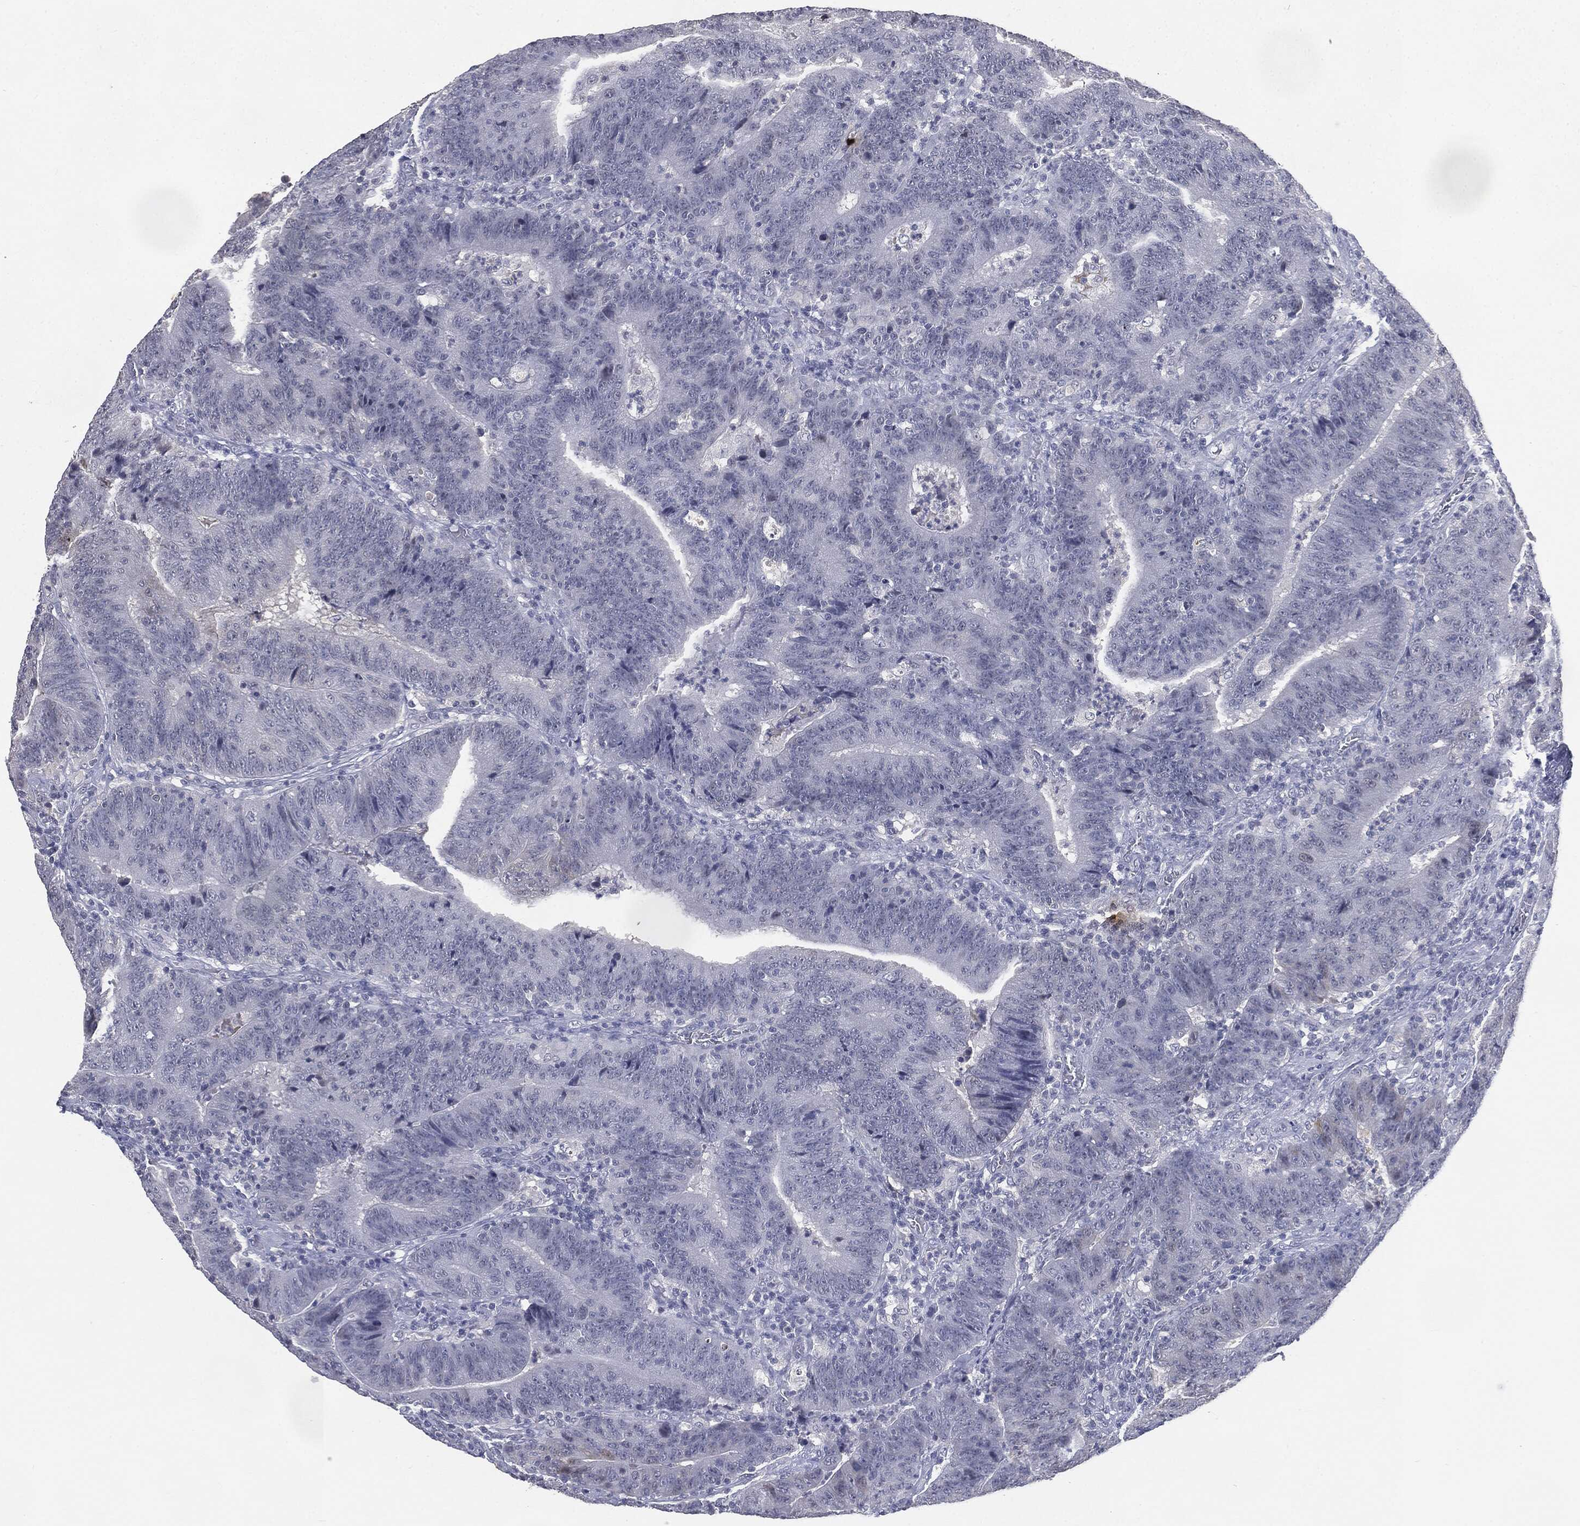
{"staining": {"intensity": "negative", "quantity": "none", "location": "none"}, "tissue": "colorectal cancer", "cell_type": "Tumor cells", "image_type": "cancer", "snomed": [{"axis": "morphology", "description": "Adenocarcinoma, NOS"}, {"axis": "topography", "description": "Colon"}], "caption": "Colorectal cancer (adenocarcinoma) was stained to show a protein in brown. There is no significant staining in tumor cells. (DAB (3,3'-diaminobenzidine) immunohistochemistry with hematoxylin counter stain).", "gene": "SLC2A2", "patient": {"sex": "female", "age": 75}}